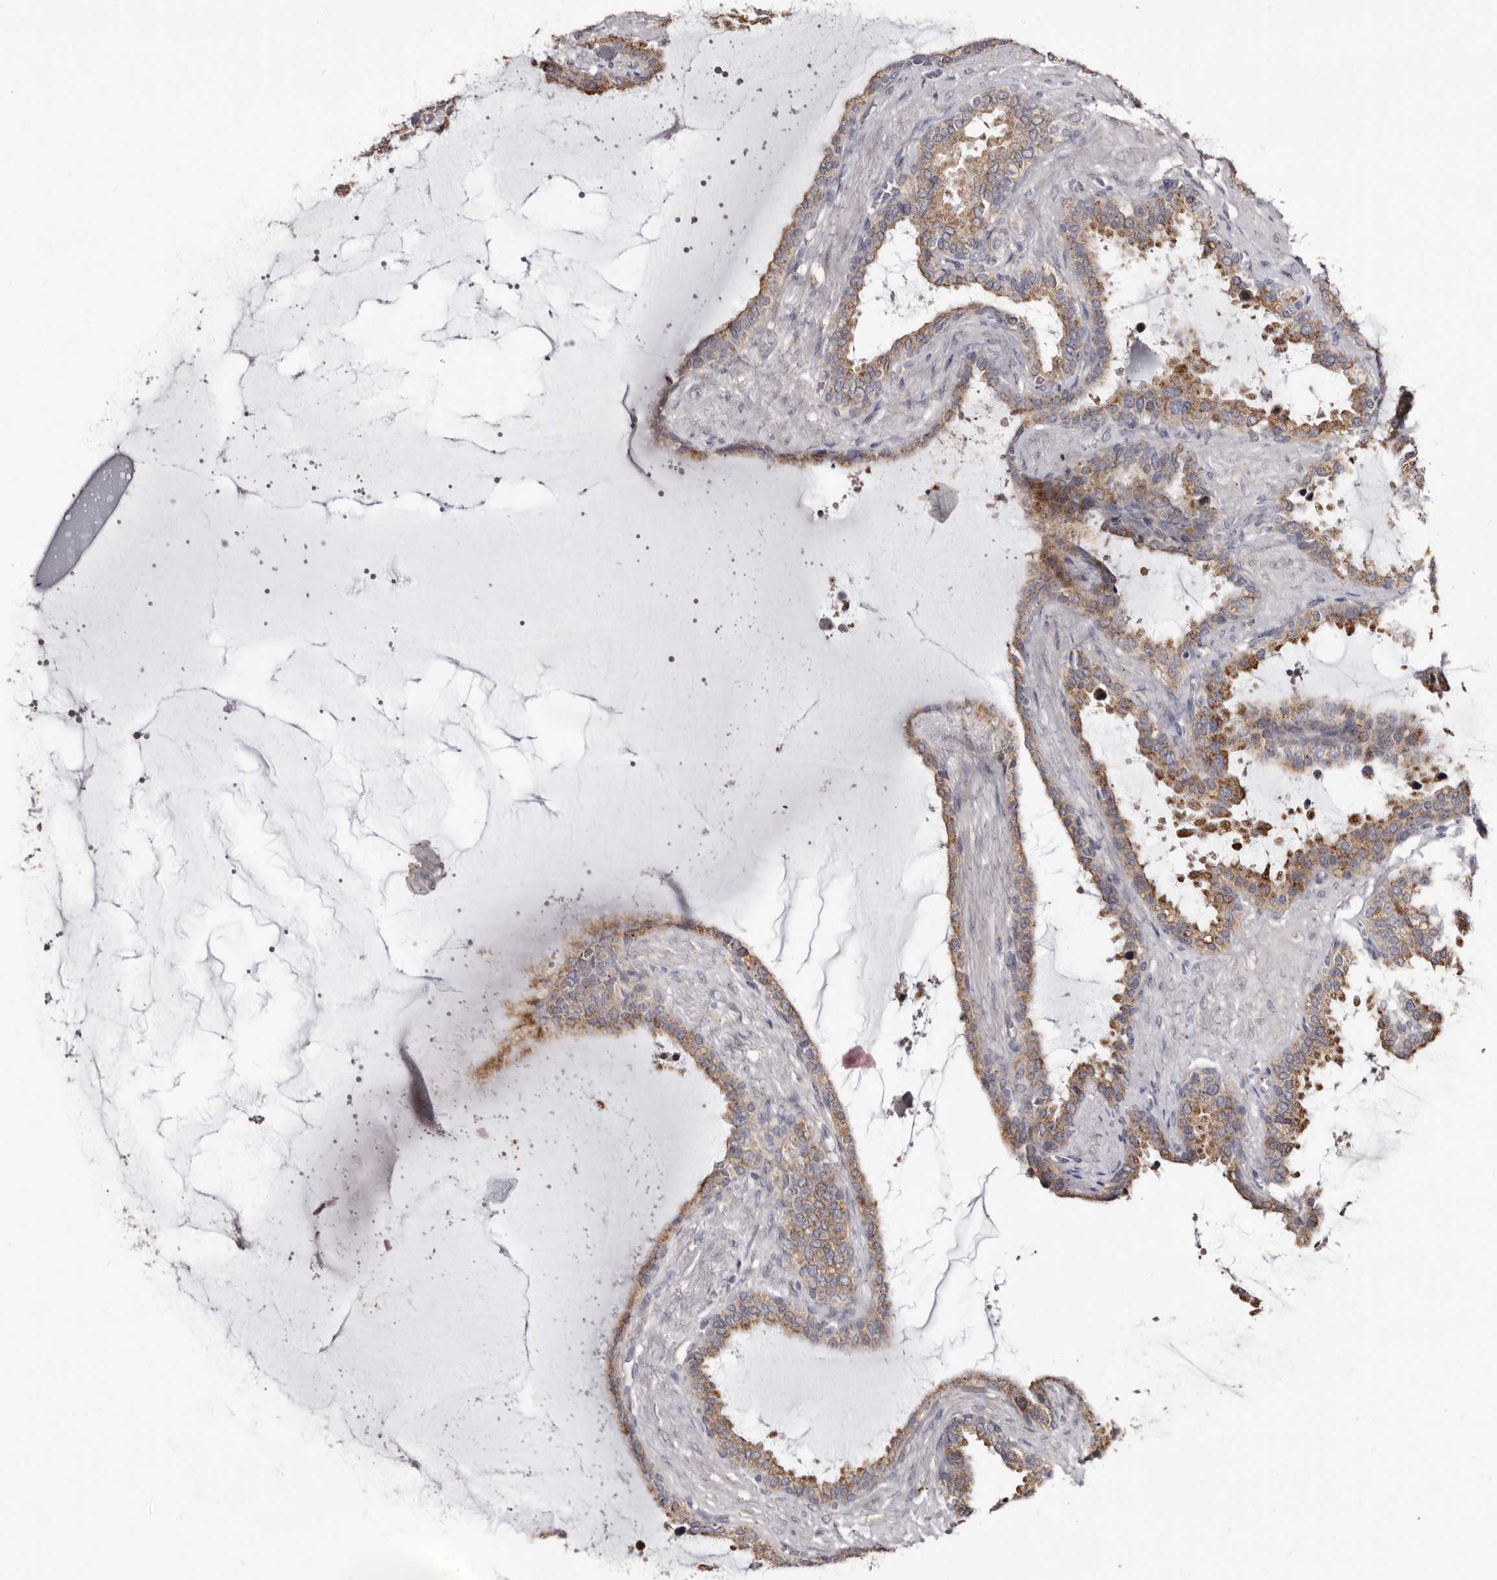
{"staining": {"intensity": "moderate", "quantity": ">75%", "location": "cytoplasmic/membranous"}, "tissue": "seminal vesicle", "cell_type": "Glandular cells", "image_type": "normal", "snomed": [{"axis": "morphology", "description": "Normal tissue, NOS"}, {"axis": "topography", "description": "Seminal veicle"}], "caption": "High-magnification brightfield microscopy of unremarkable seminal vesicle stained with DAB (brown) and counterstained with hematoxylin (blue). glandular cells exhibit moderate cytoplasmic/membranous expression is present in approximately>75% of cells.", "gene": "PTAFR", "patient": {"sex": "male", "age": 46}}